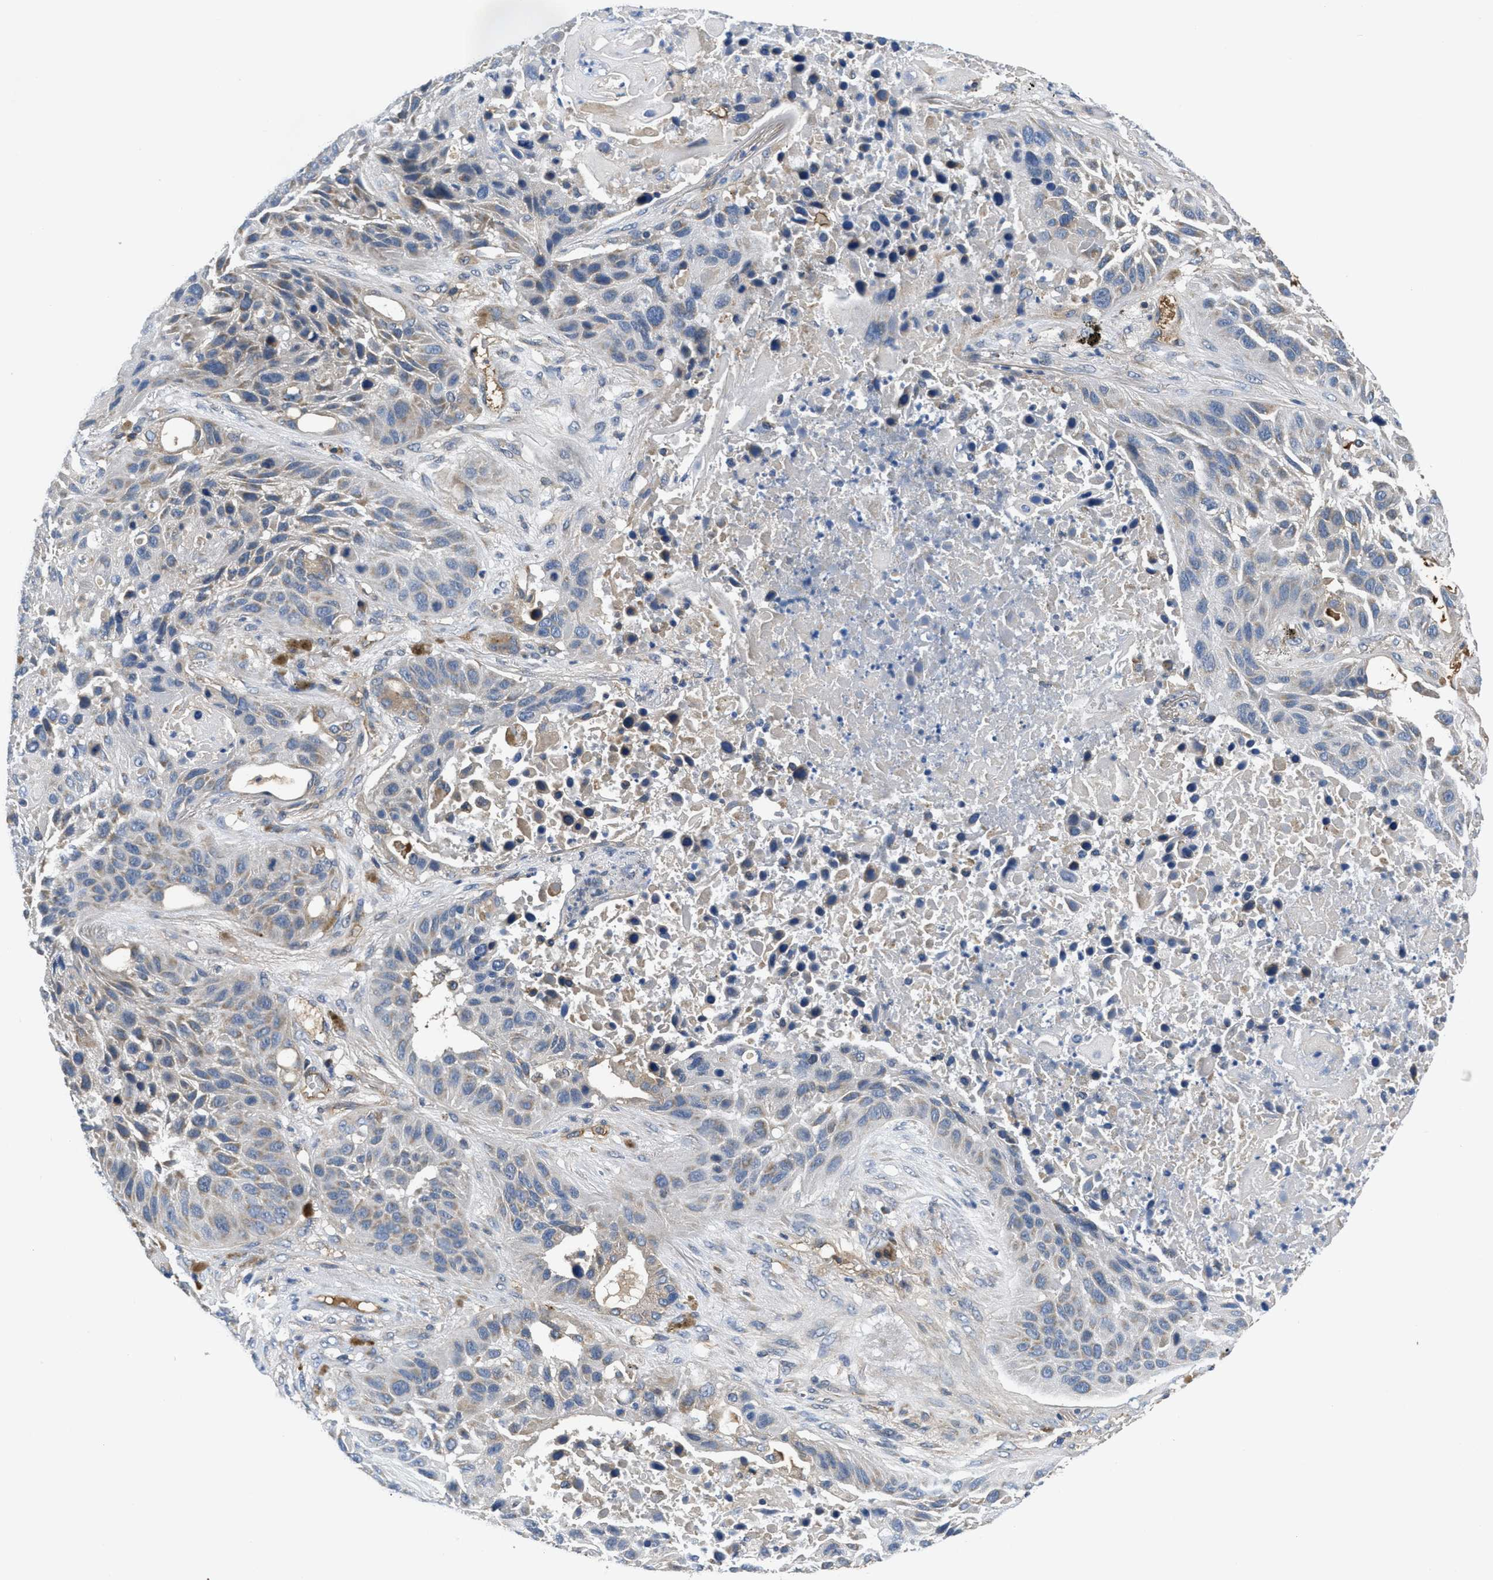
{"staining": {"intensity": "weak", "quantity": "<25%", "location": "cytoplasmic/membranous"}, "tissue": "lung cancer", "cell_type": "Tumor cells", "image_type": "cancer", "snomed": [{"axis": "morphology", "description": "Squamous cell carcinoma, NOS"}, {"axis": "topography", "description": "Lung"}], "caption": "The image displays no staining of tumor cells in lung squamous cell carcinoma. (Stains: DAB immunohistochemistry (IHC) with hematoxylin counter stain, Microscopy: brightfield microscopy at high magnification).", "gene": "GALK1", "patient": {"sex": "male", "age": 57}}